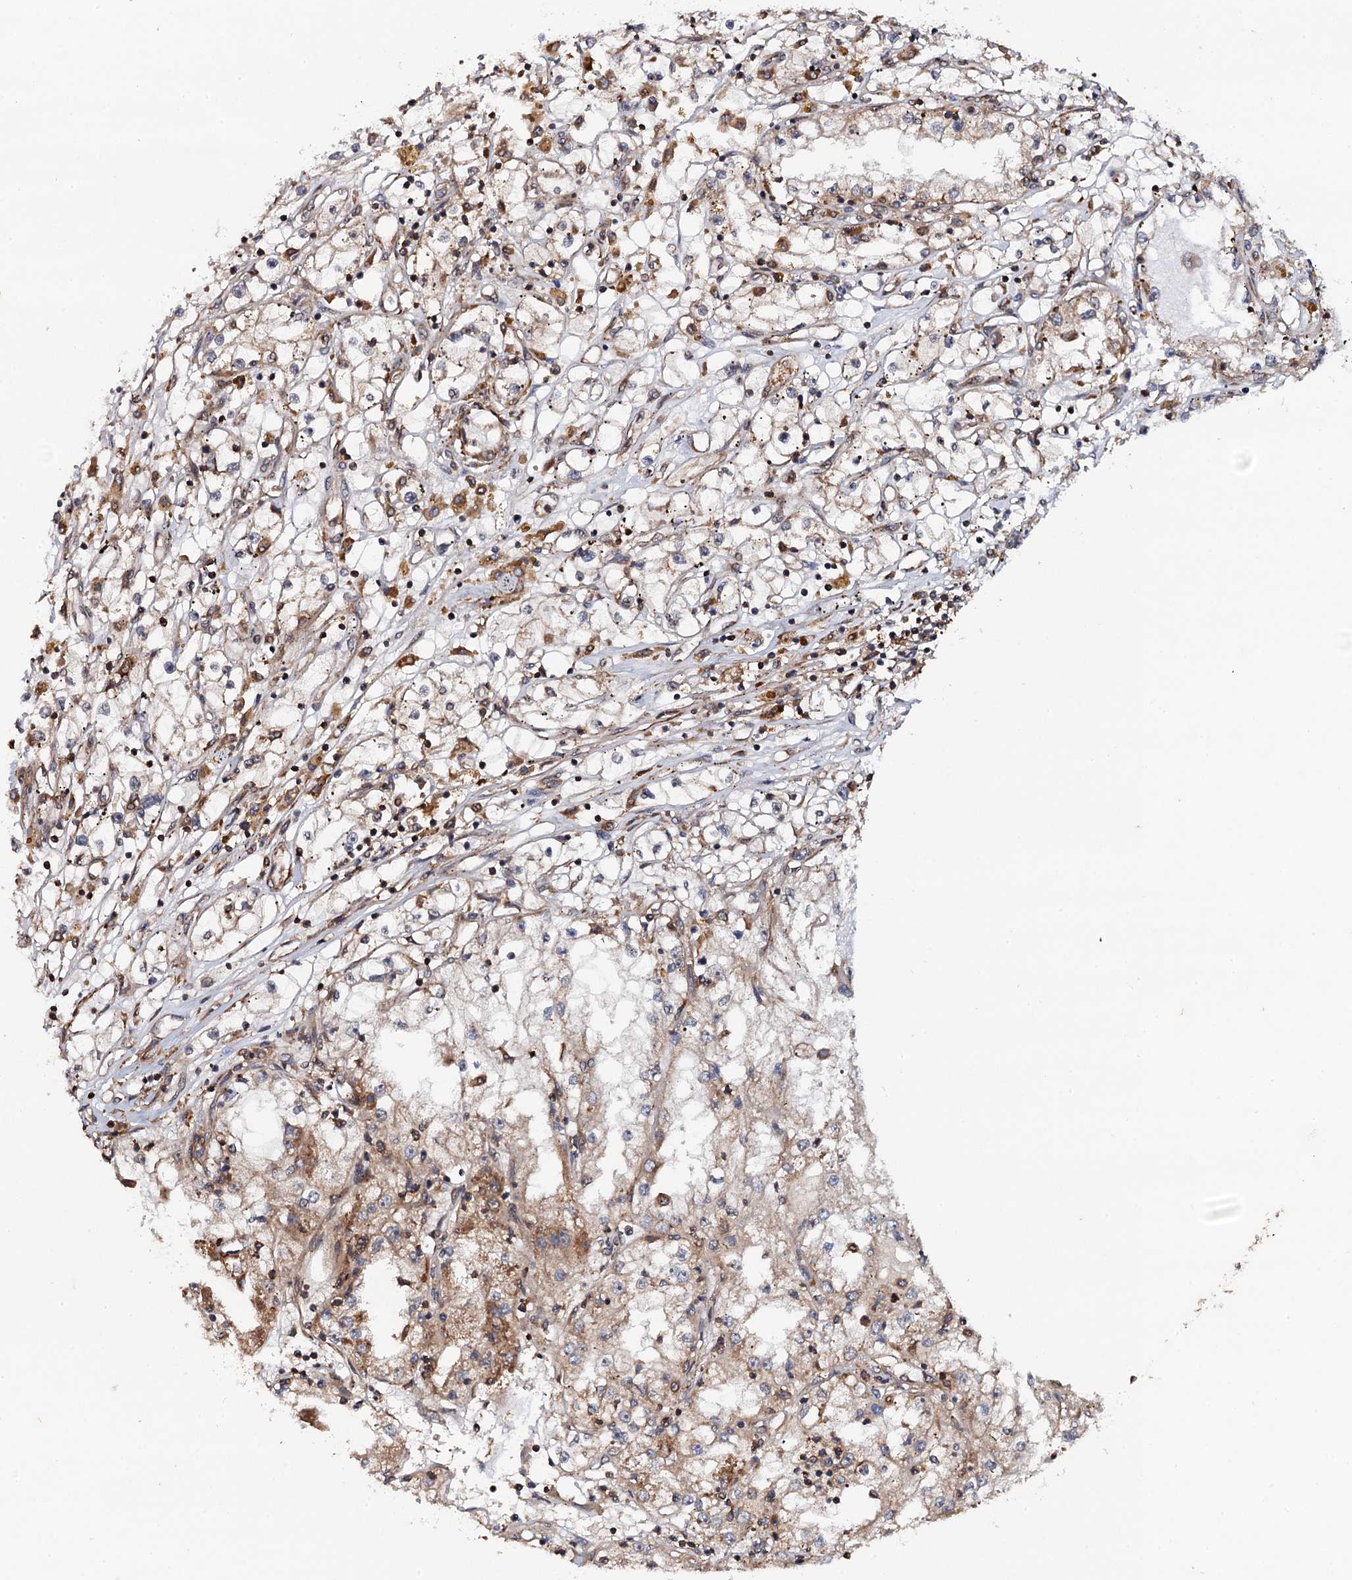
{"staining": {"intensity": "moderate", "quantity": "<25%", "location": "cytoplasmic/membranous"}, "tissue": "renal cancer", "cell_type": "Tumor cells", "image_type": "cancer", "snomed": [{"axis": "morphology", "description": "Adenocarcinoma, NOS"}, {"axis": "topography", "description": "Kidney"}], "caption": "An IHC micrograph of neoplastic tissue is shown. Protein staining in brown labels moderate cytoplasmic/membranous positivity in renal cancer (adenocarcinoma) within tumor cells.", "gene": "BORA", "patient": {"sex": "male", "age": 56}}